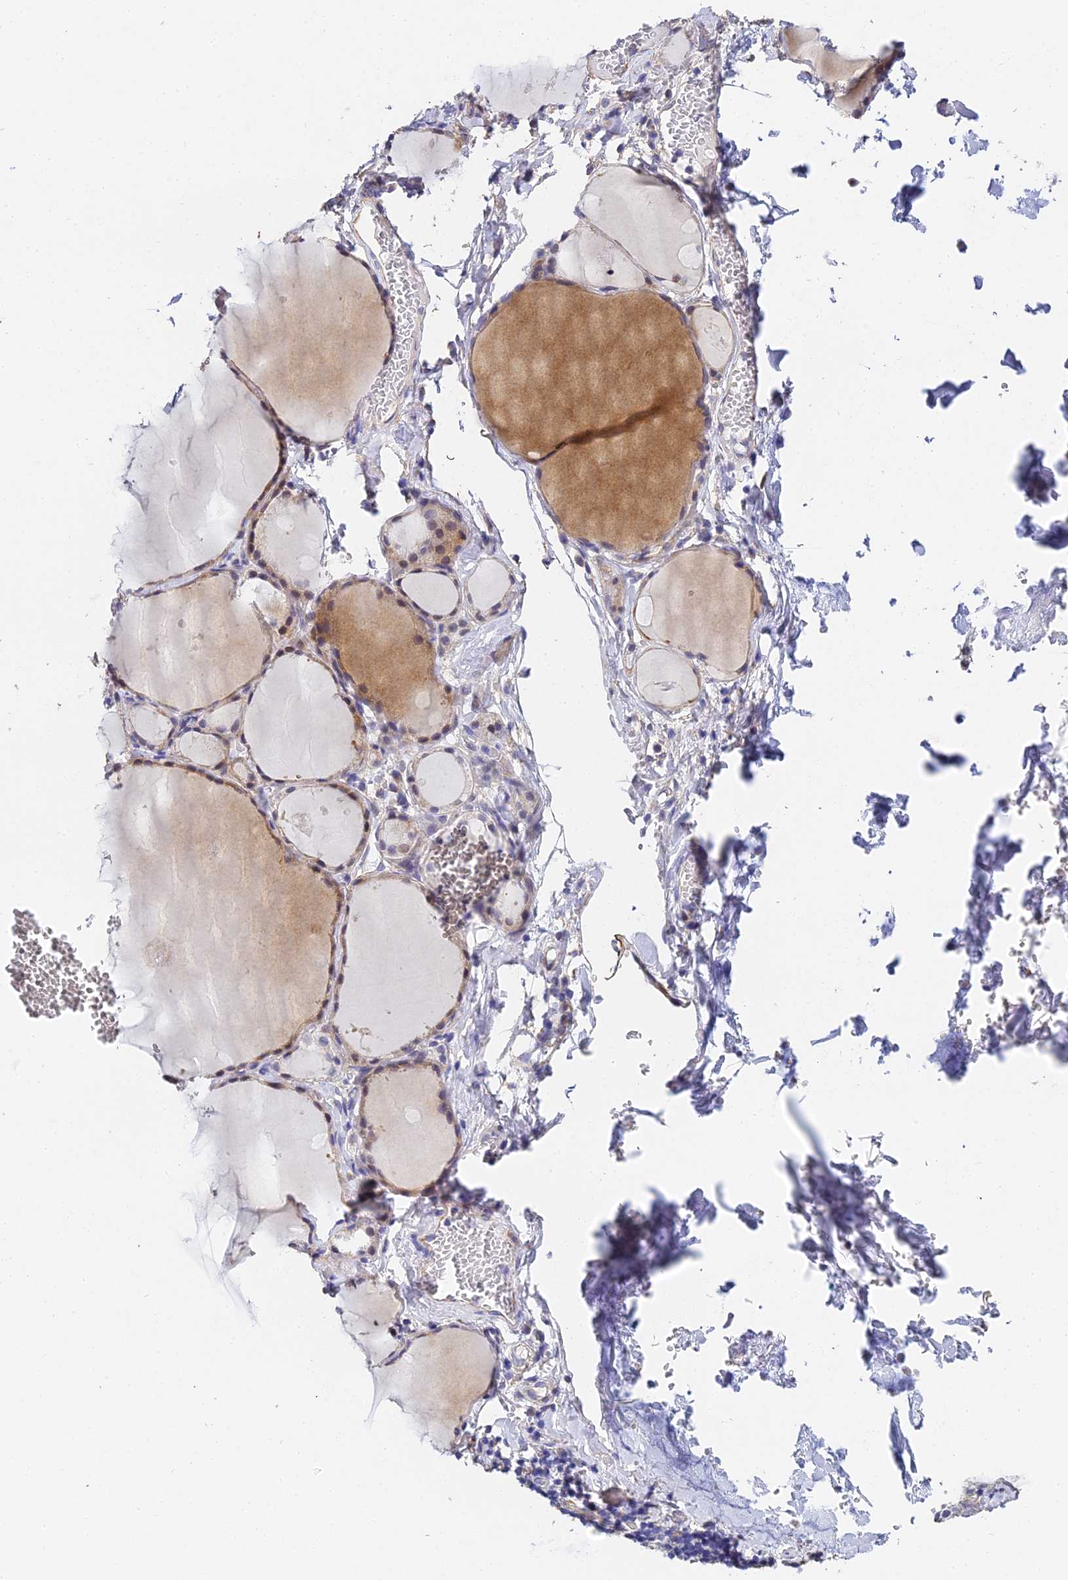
{"staining": {"intensity": "weak", "quantity": "25%-75%", "location": "cytoplasmic/membranous,nuclear"}, "tissue": "thyroid gland", "cell_type": "Glandular cells", "image_type": "normal", "snomed": [{"axis": "morphology", "description": "Normal tissue, NOS"}, {"axis": "topography", "description": "Thyroid gland"}], "caption": "Weak cytoplasmic/membranous,nuclear protein expression is identified in about 25%-75% of glandular cells in thyroid gland. Nuclei are stained in blue.", "gene": "ENSG00000268674", "patient": {"sex": "male", "age": 56}}